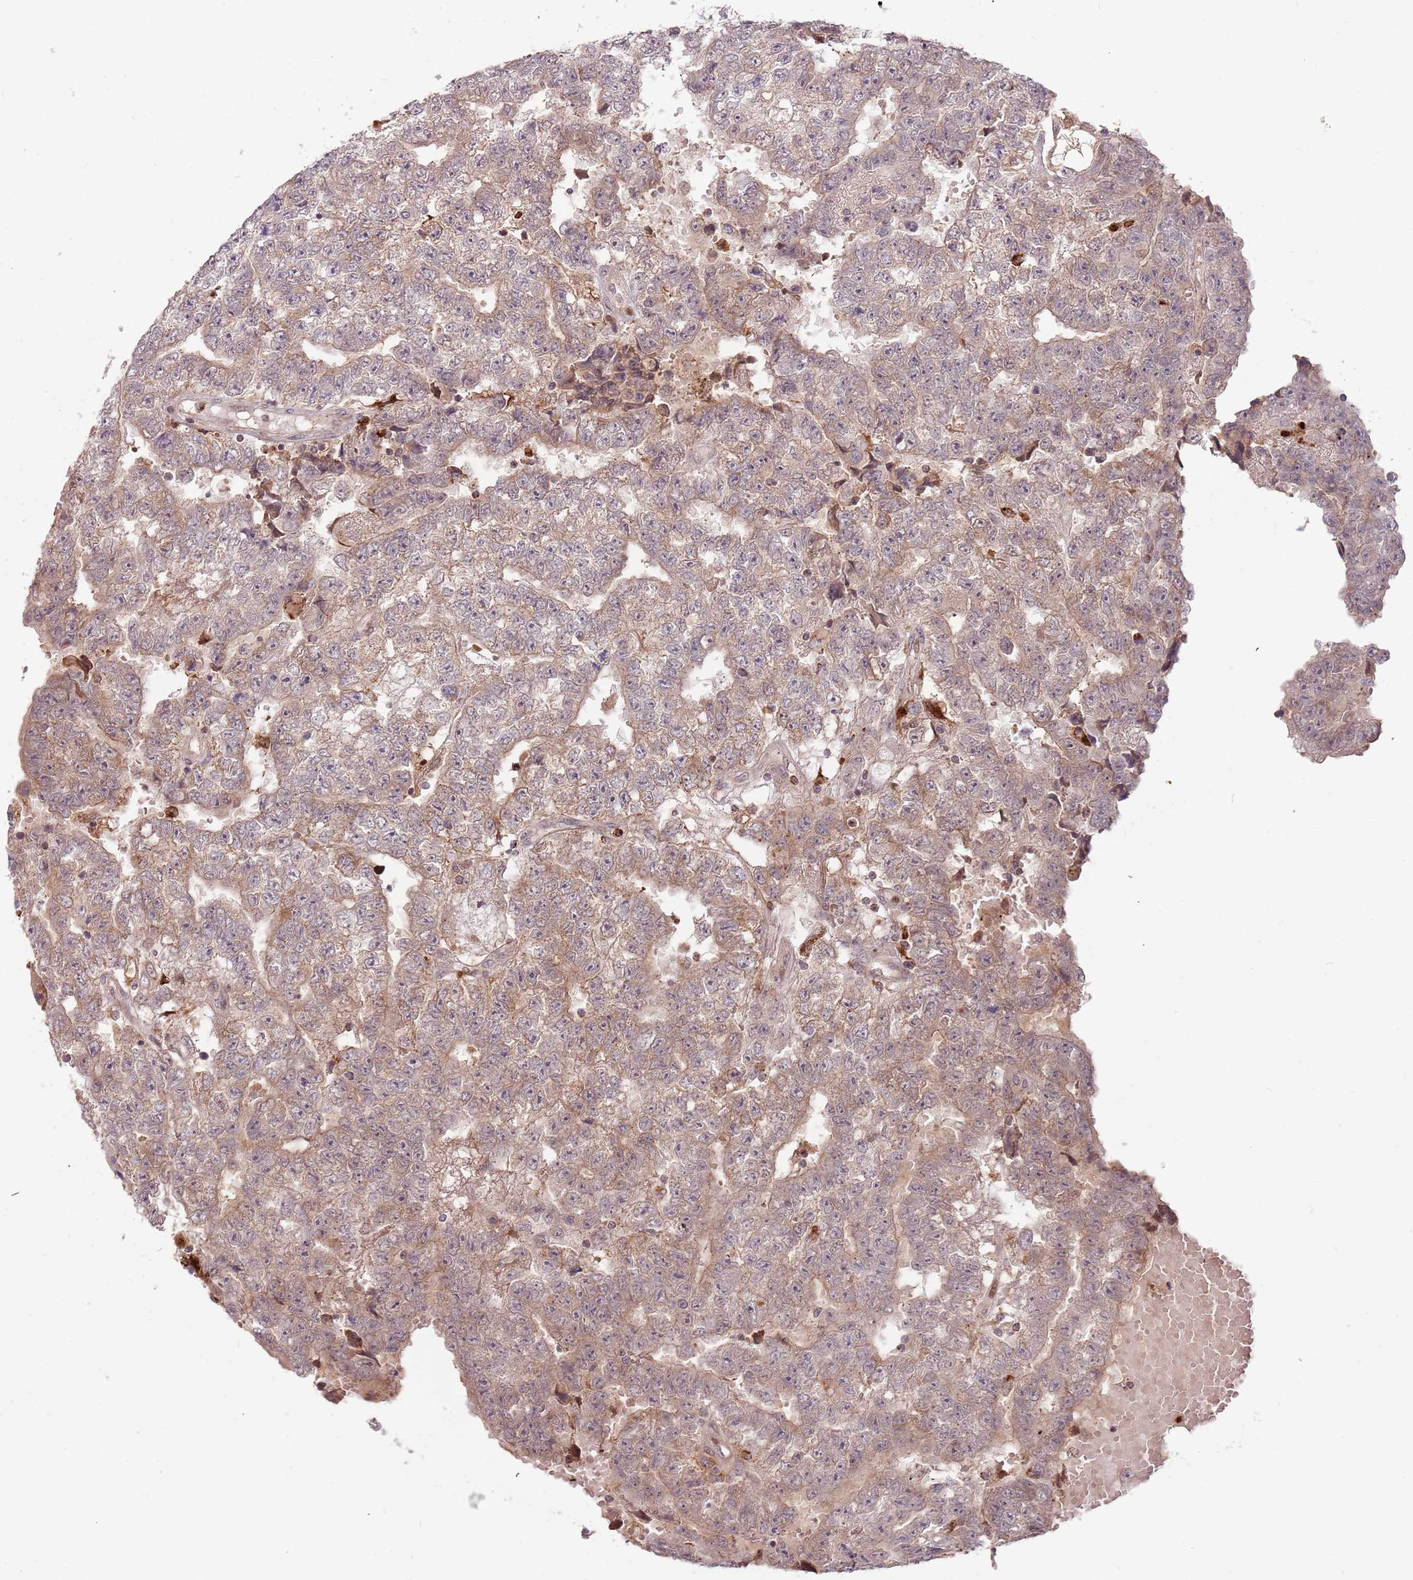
{"staining": {"intensity": "weak", "quantity": ">75%", "location": "cytoplasmic/membranous"}, "tissue": "testis cancer", "cell_type": "Tumor cells", "image_type": "cancer", "snomed": [{"axis": "morphology", "description": "Carcinoma, Embryonal, NOS"}, {"axis": "topography", "description": "Testis"}], "caption": "Immunohistochemistry photomicrograph of neoplastic tissue: human embryonal carcinoma (testis) stained using immunohistochemistry displays low levels of weak protein expression localized specifically in the cytoplasmic/membranous of tumor cells, appearing as a cytoplasmic/membranous brown color.", "gene": "ULK3", "patient": {"sex": "male", "age": 25}}